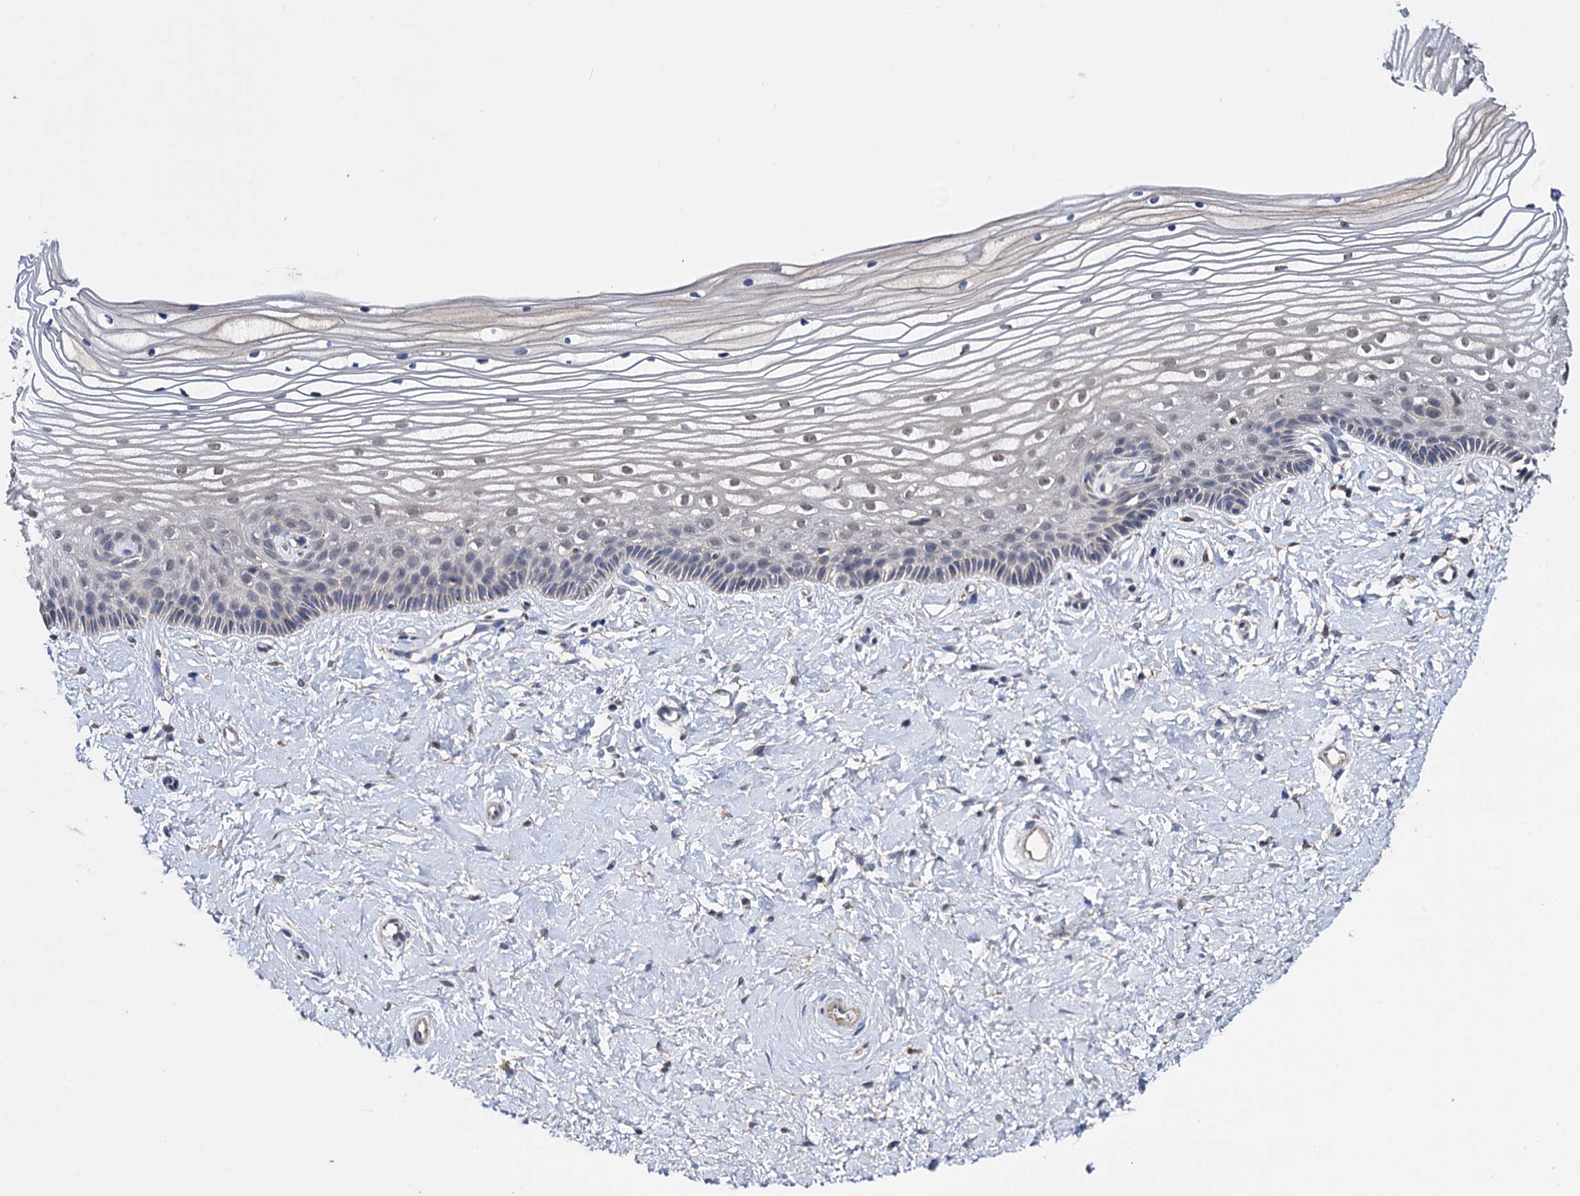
{"staining": {"intensity": "moderate", "quantity": "25%-75%", "location": "nuclear"}, "tissue": "vagina", "cell_type": "Squamous epithelial cells", "image_type": "normal", "snomed": [{"axis": "morphology", "description": "Normal tissue, NOS"}, {"axis": "topography", "description": "Vagina"}, {"axis": "topography", "description": "Cervix"}], "caption": "Immunohistochemistry staining of unremarkable vagina, which reveals medium levels of moderate nuclear staining in approximately 25%-75% of squamous epithelial cells indicating moderate nuclear protein expression. The staining was performed using DAB (brown) for protein detection and nuclei were counterstained in hematoxylin (blue).", "gene": "CLPB", "patient": {"sex": "female", "age": 40}}